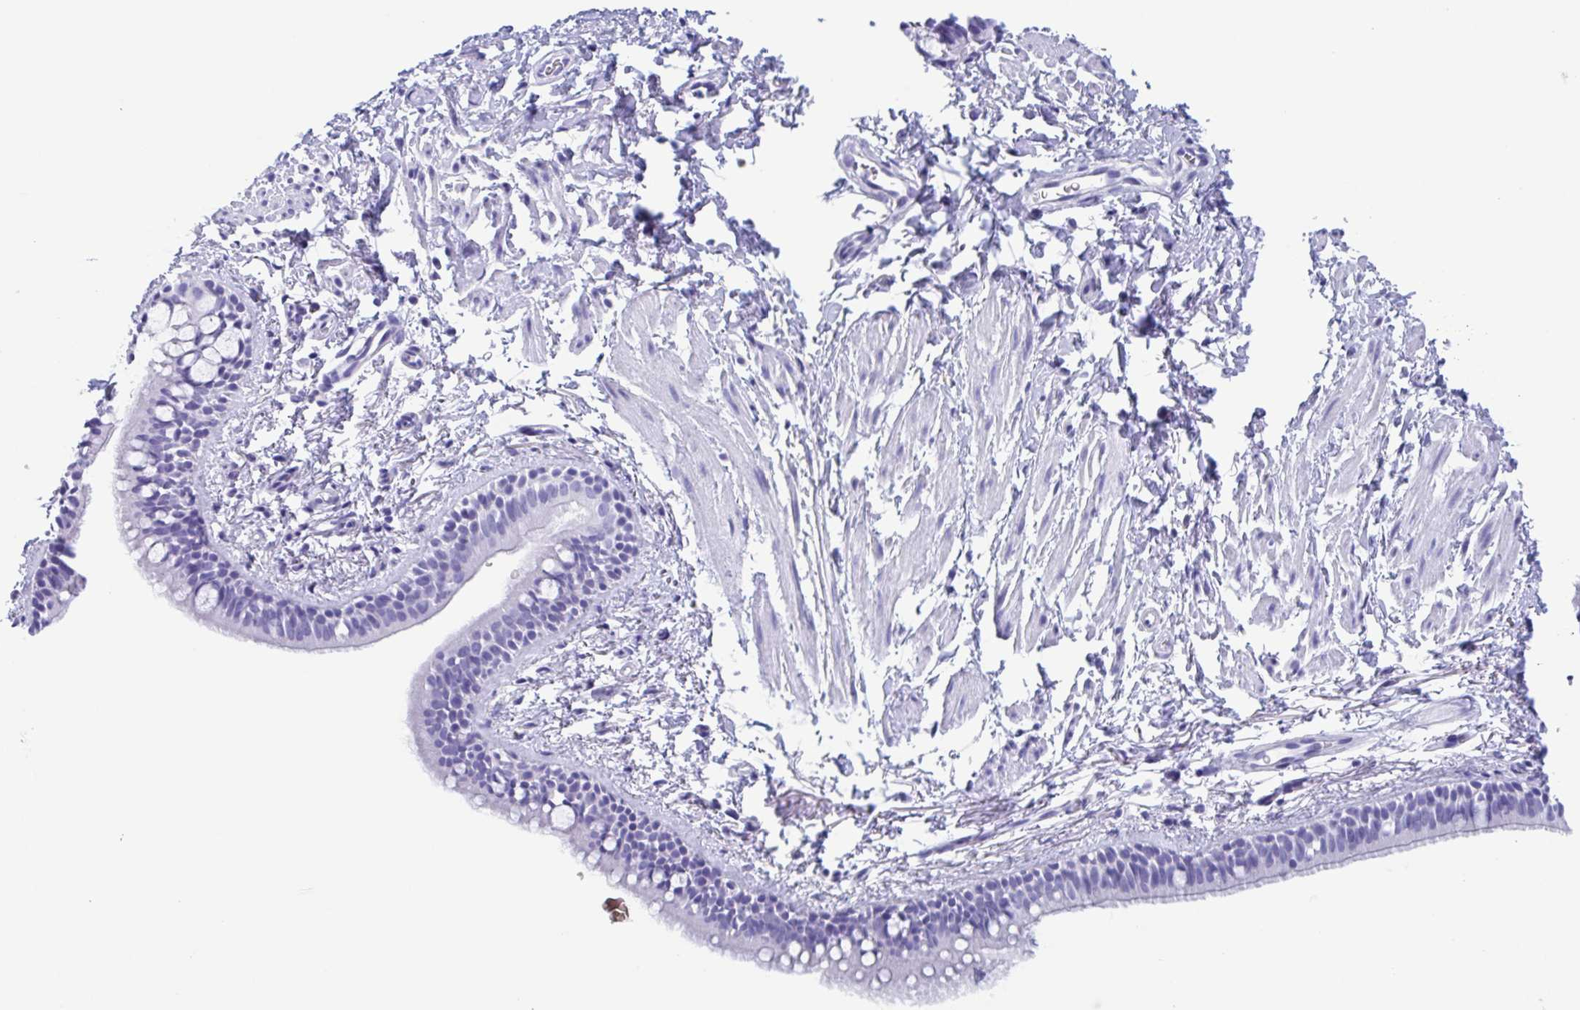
{"staining": {"intensity": "negative", "quantity": "none", "location": "none"}, "tissue": "bronchus", "cell_type": "Respiratory epithelial cells", "image_type": "normal", "snomed": [{"axis": "morphology", "description": "Normal tissue, NOS"}, {"axis": "topography", "description": "Lymph node"}, {"axis": "topography", "description": "Cartilage tissue"}, {"axis": "topography", "description": "Bronchus"}], "caption": "DAB immunohistochemical staining of unremarkable human bronchus demonstrates no significant expression in respiratory epithelial cells.", "gene": "ZNF850", "patient": {"sex": "female", "age": 70}}